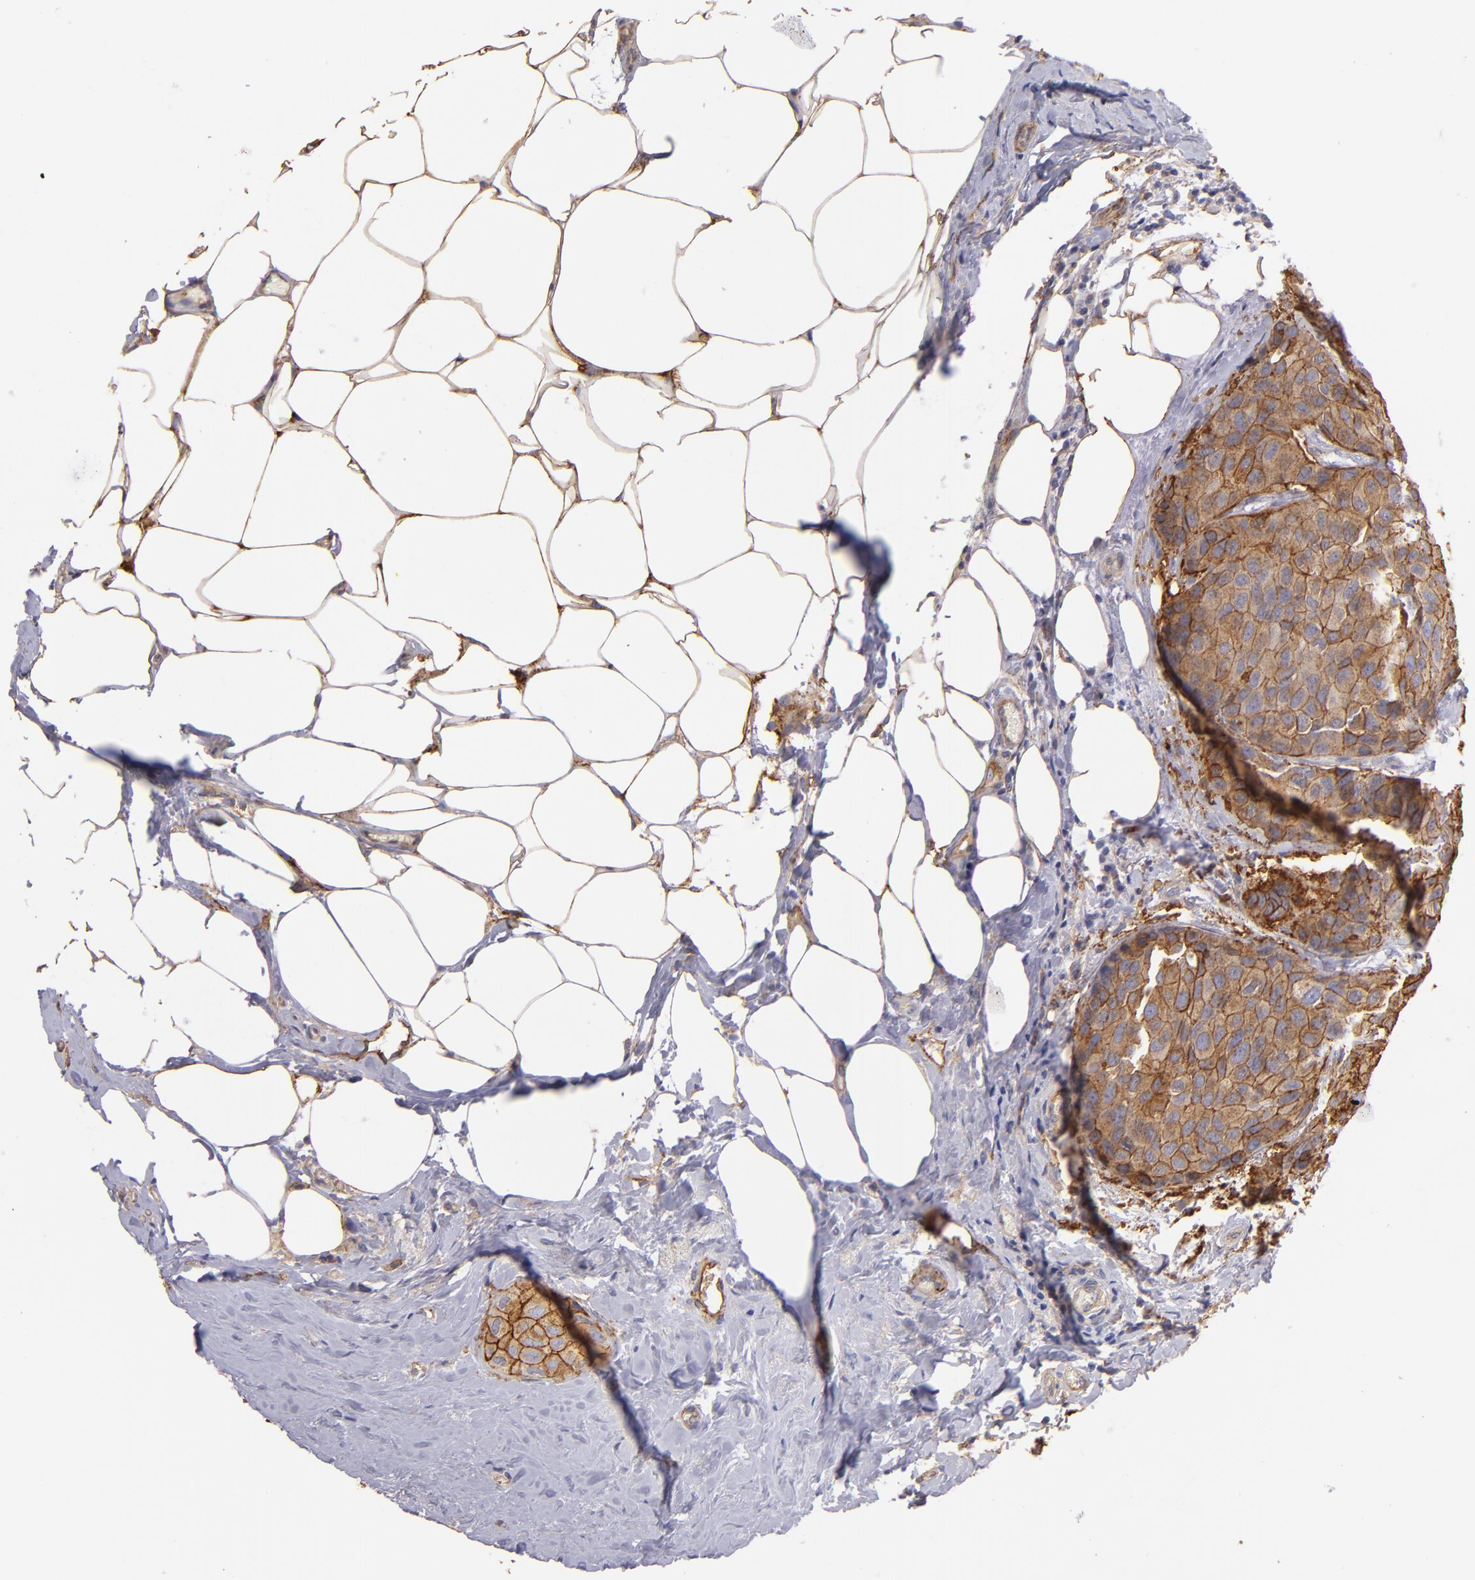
{"staining": {"intensity": "moderate", "quantity": ">75%", "location": "cytoplasmic/membranous"}, "tissue": "breast cancer", "cell_type": "Tumor cells", "image_type": "cancer", "snomed": [{"axis": "morphology", "description": "Duct carcinoma"}, {"axis": "topography", "description": "Breast"}], "caption": "Brown immunohistochemical staining in human breast cancer displays moderate cytoplasmic/membranous positivity in about >75% of tumor cells. Ihc stains the protein in brown and the nuclei are stained blue.", "gene": "CD151", "patient": {"sex": "female", "age": 68}}